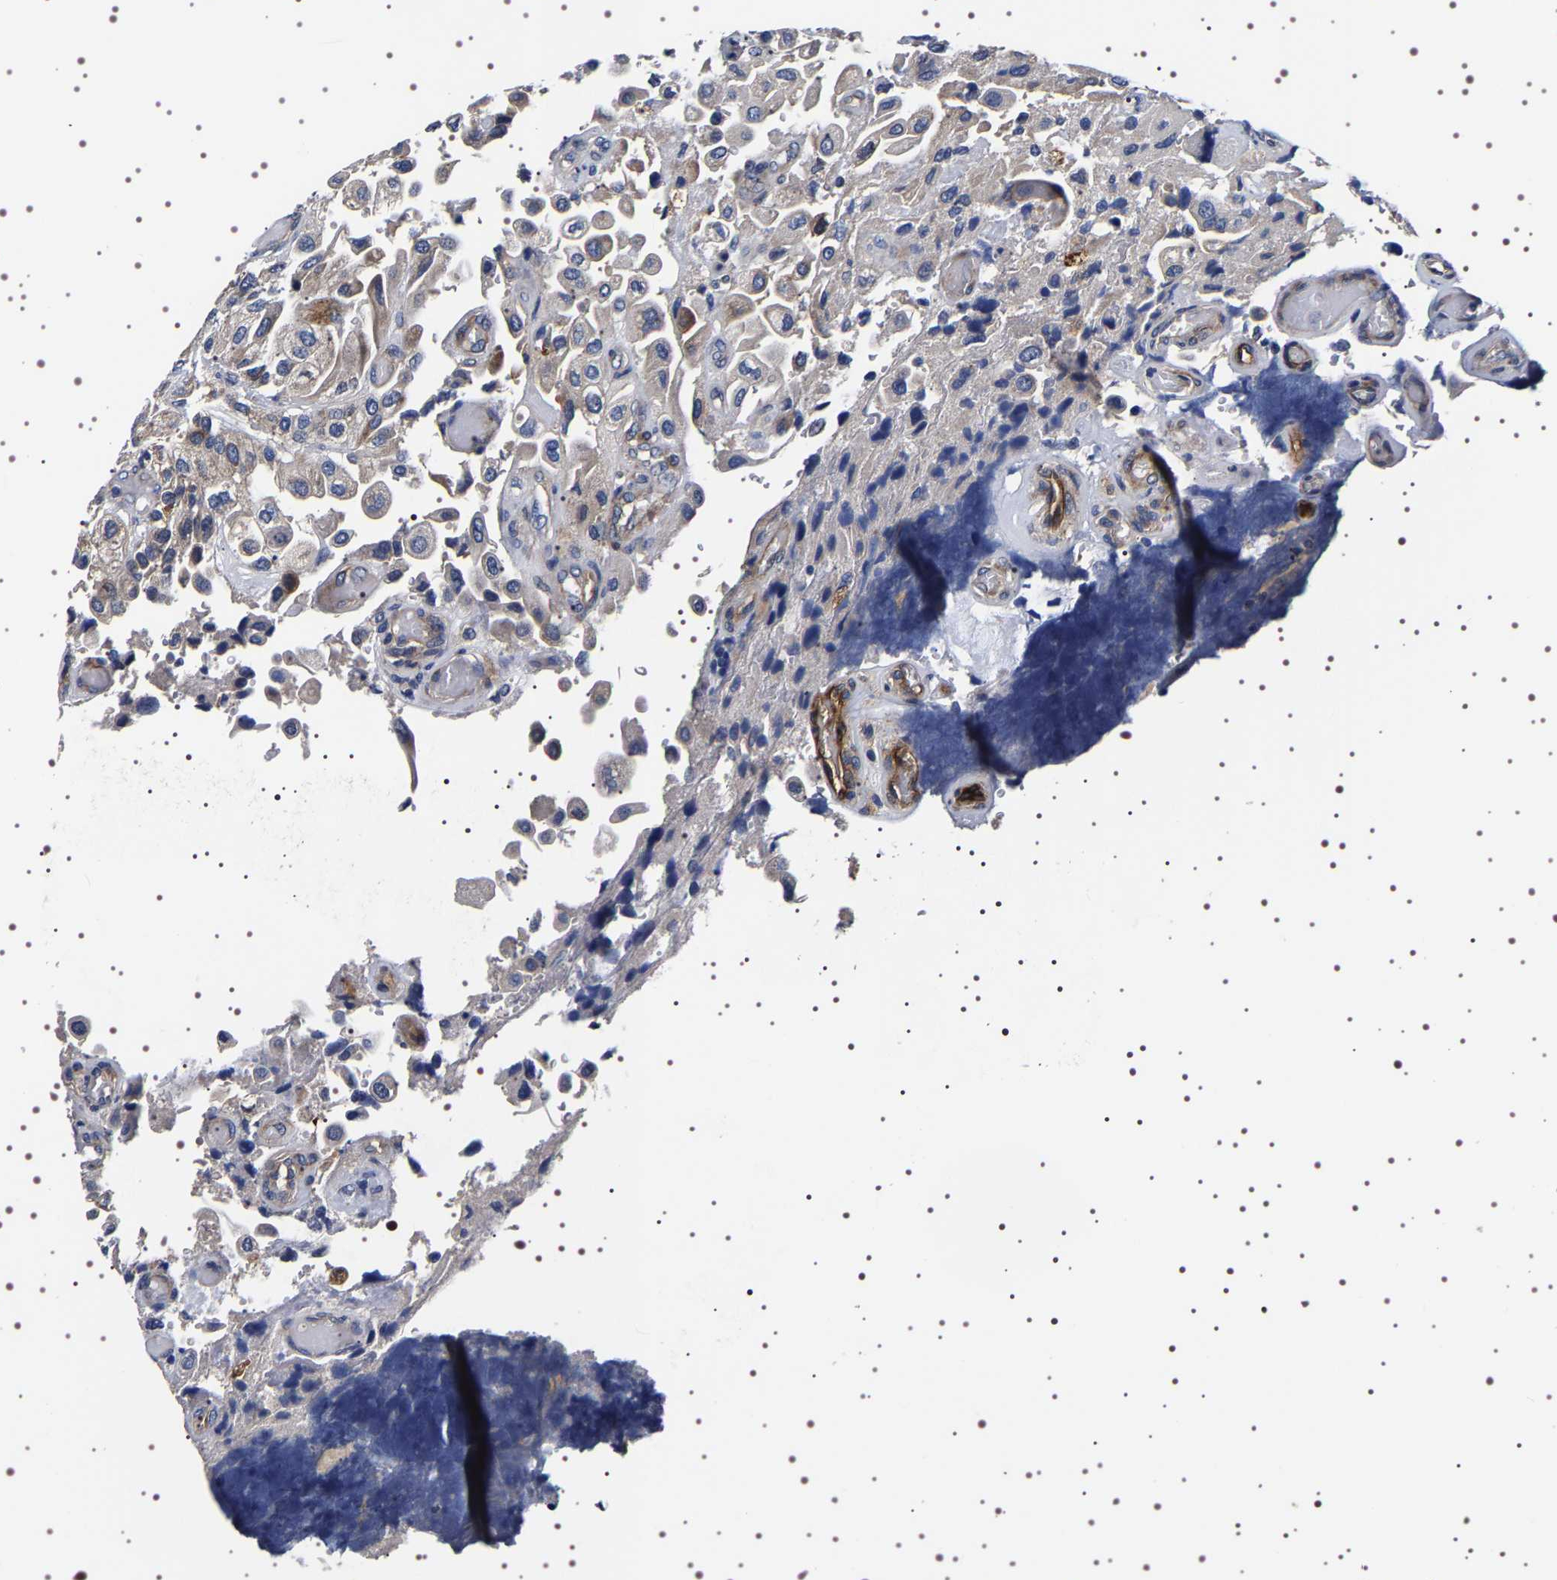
{"staining": {"intensity": "negative", "quantity": "none", "location": "none"}, "tissue": "urothelial cancer", "cell_type": "Tumor cells", "image_type": "cancer", "snomed": [{"axis": "morphology", "description": "Urothelial carcinoma, High grade"}, {"axis": "topography", "description": "Urinary bladder"}], "caption": "DAB (3,3'-diaminobenzidine) immunohistochemical staining of human urothelial cancer exhibits no significant expression in tumor cells.", "gene": "ALPL", "patient": {"sex": "female", "age": 64}}